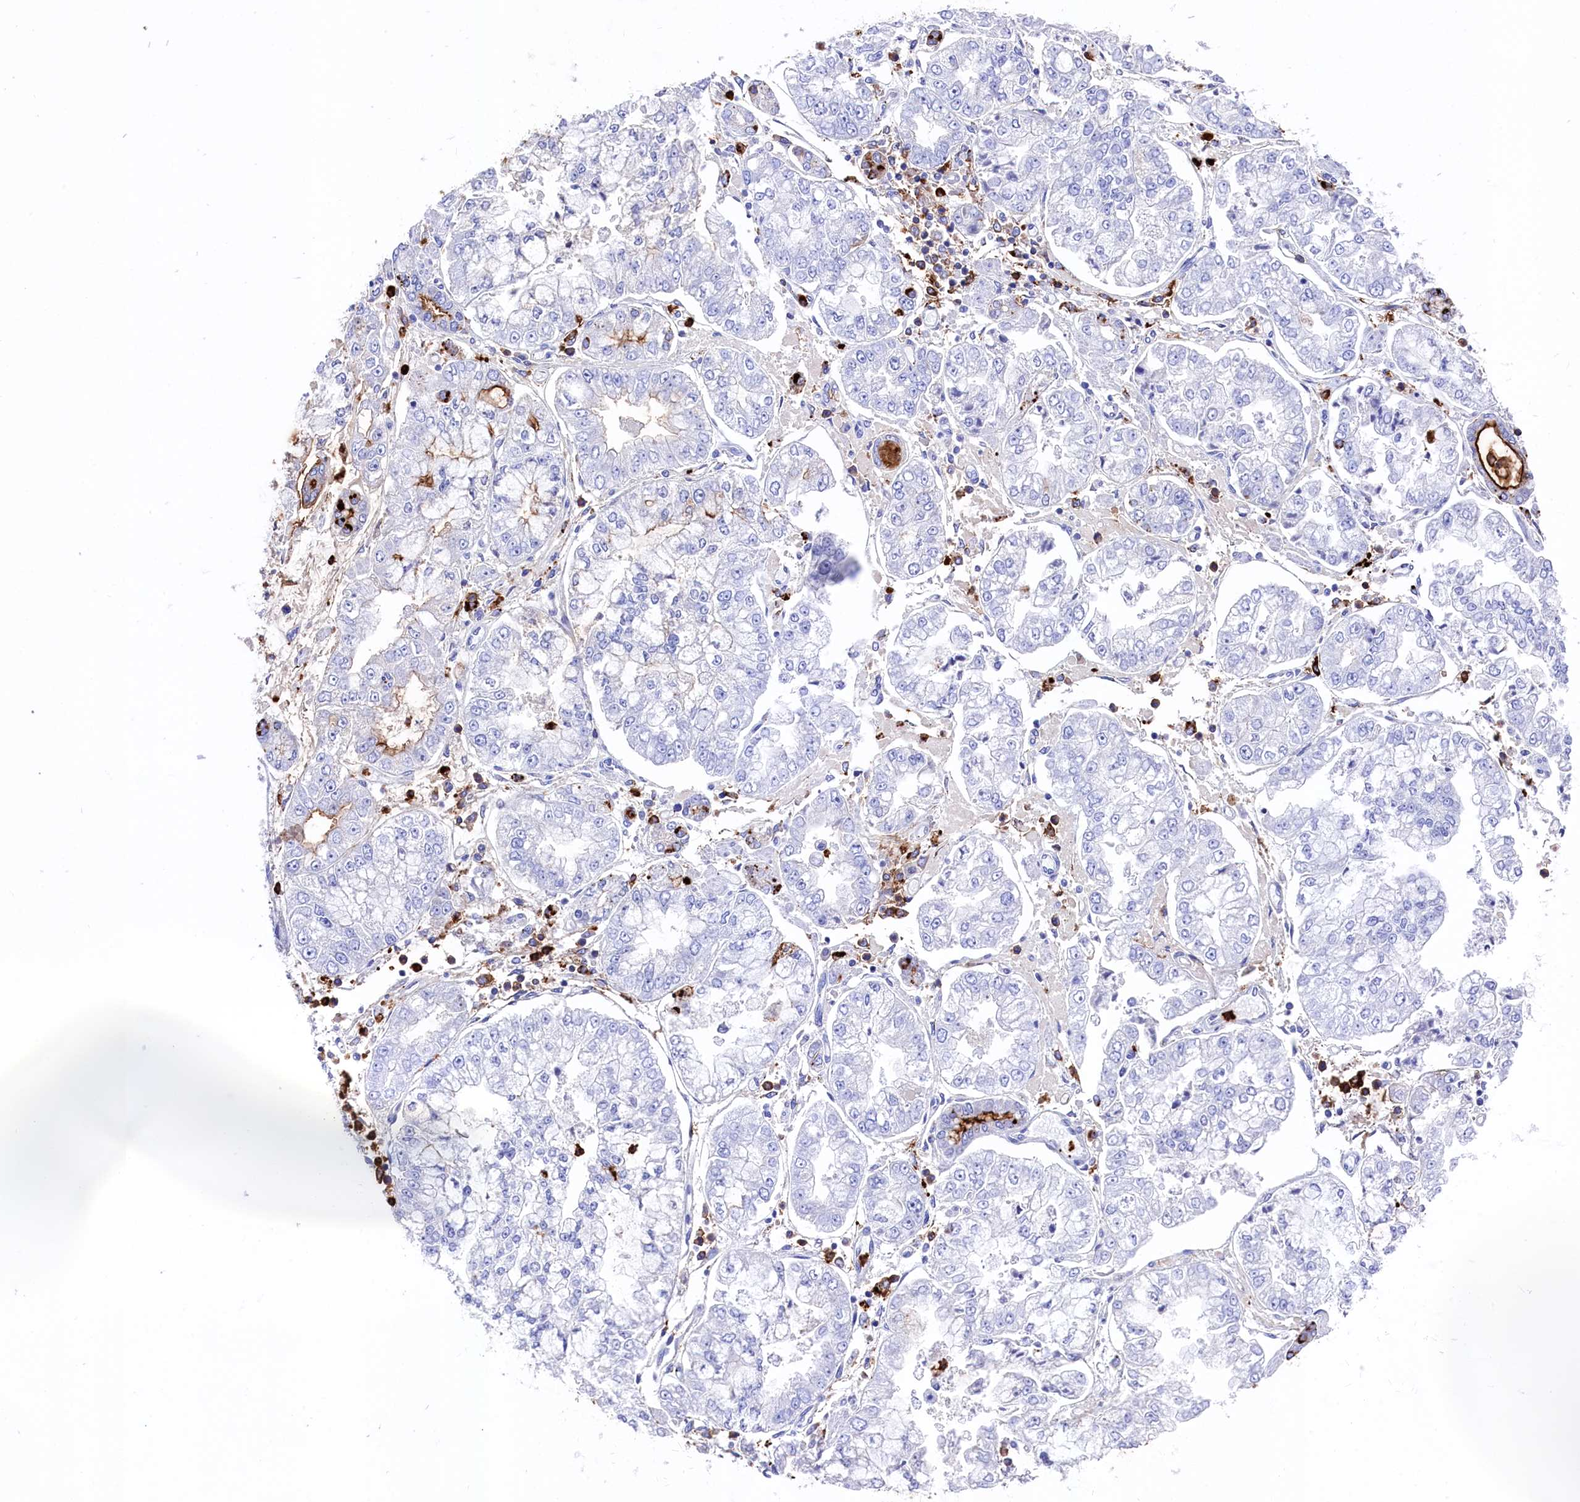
{"staining": {"intensity": "moderate", "quantity": "<25%", "location": "cytoplasmic/membranous"}, "tissue": "stomach cancer", "cell_type": "Tumor cells", "image_type": "cancer", "snomed": [{"axis": "morphology", "description": "Adenocarcinoma, NOS"}, {"axis": "topography", "description": "Stomach"}], "caption": "Stomach adenocarcinoma stained with a protein marker shows moderate staining in tumor cells.", "gene": "PLAC8", "patient": {"sex": "male", "age": 76}}